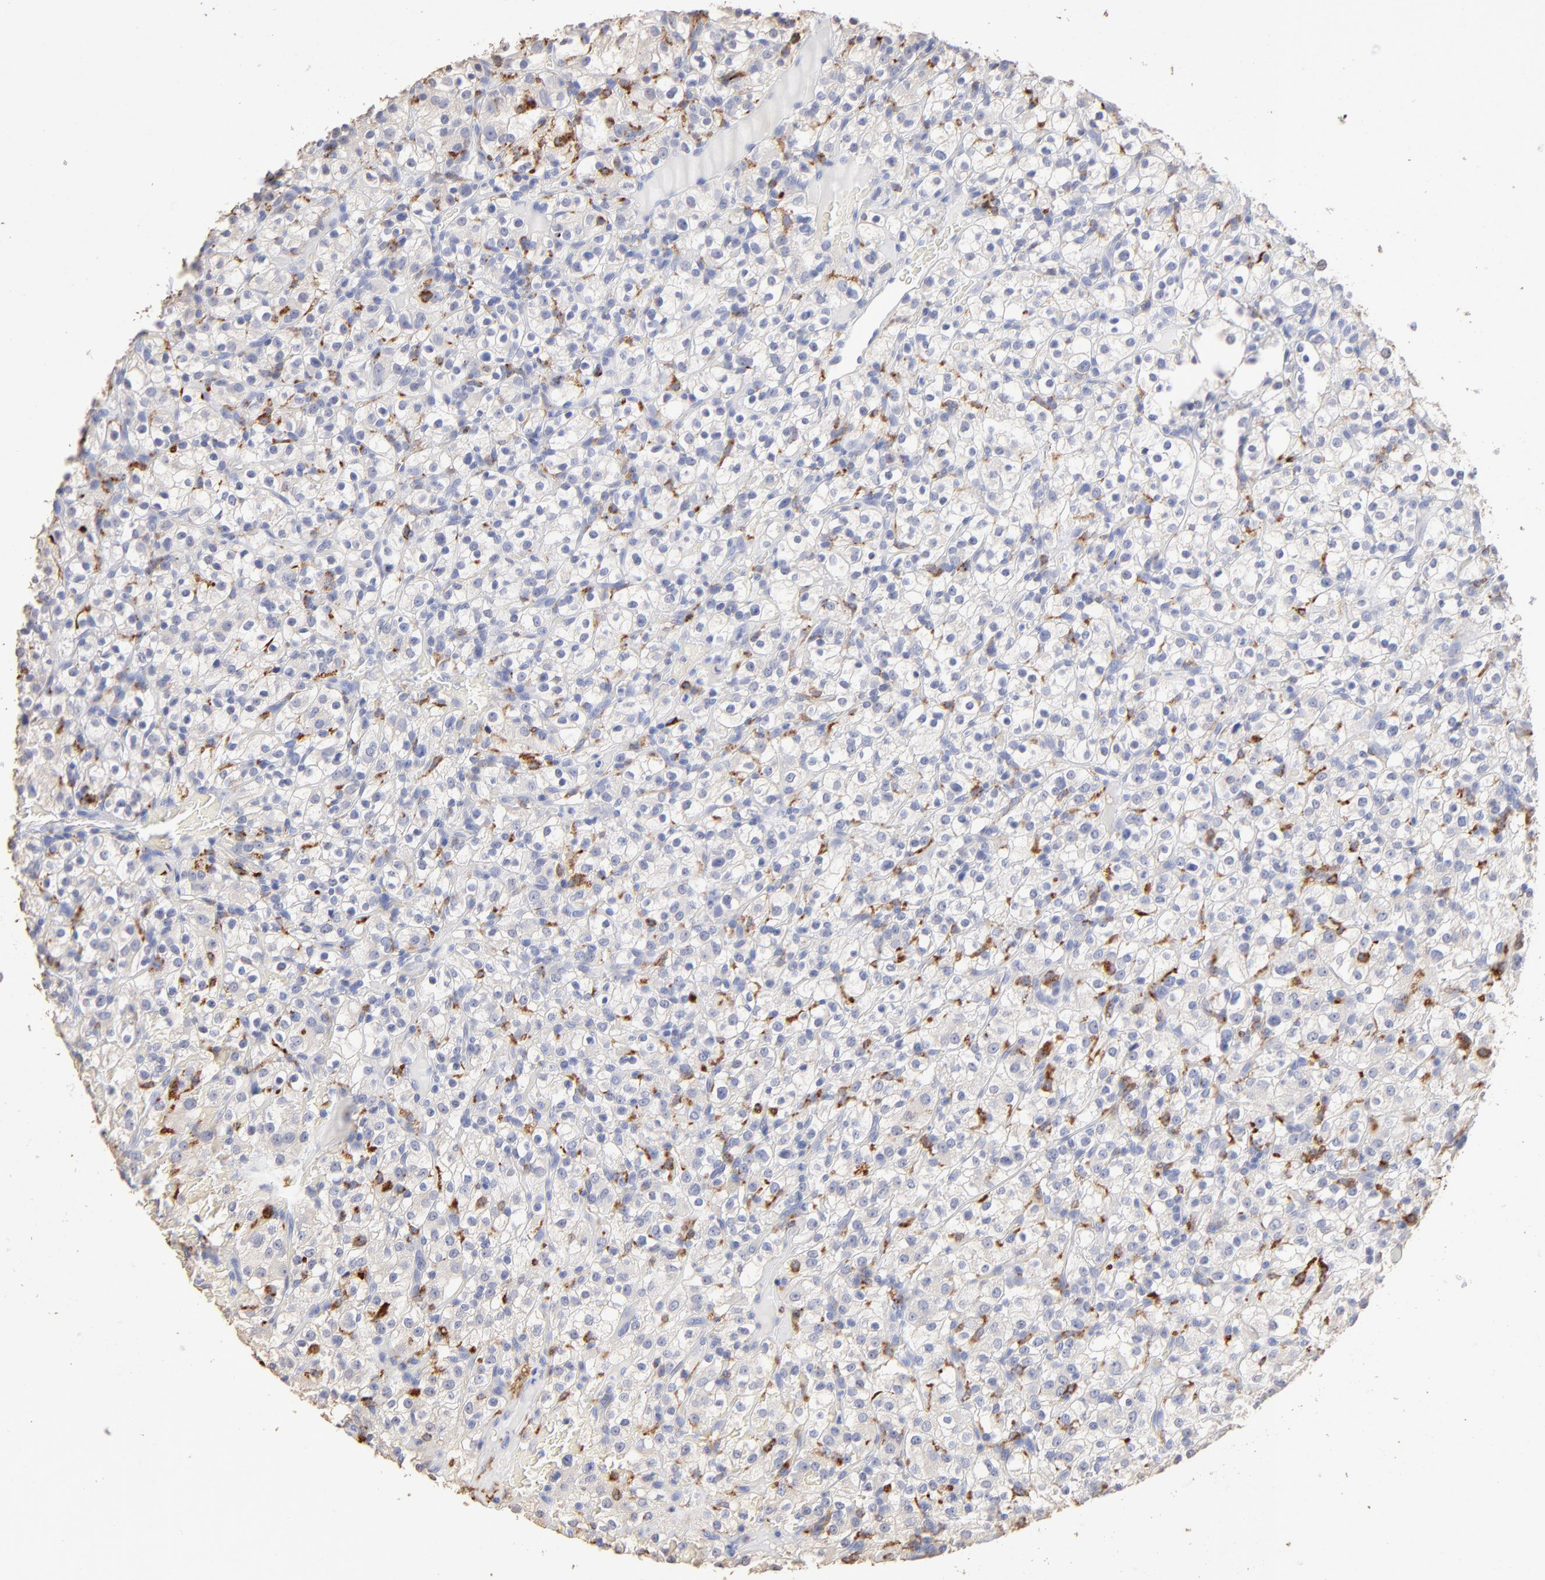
{"staining": {"intensity": "negative", "quantity": "none", "location": "none"}, "tissue": "renal cancer", "cell_type": "Tumor cells", "image_type": "cancer", "snomed": [{"axis": "morphology", "description": "Normal tissue, NOS"}, {"axis": "morphology", "description": "Adenocarcinoma, NOS"}, {"axis": "topography", "description": "Kidney"}], "caption": "Tumor cells show no significant staining in renal cancer (adenocarcinoma).", "gene": "CD180", "patient": {"sex": "female", "age": 72}}